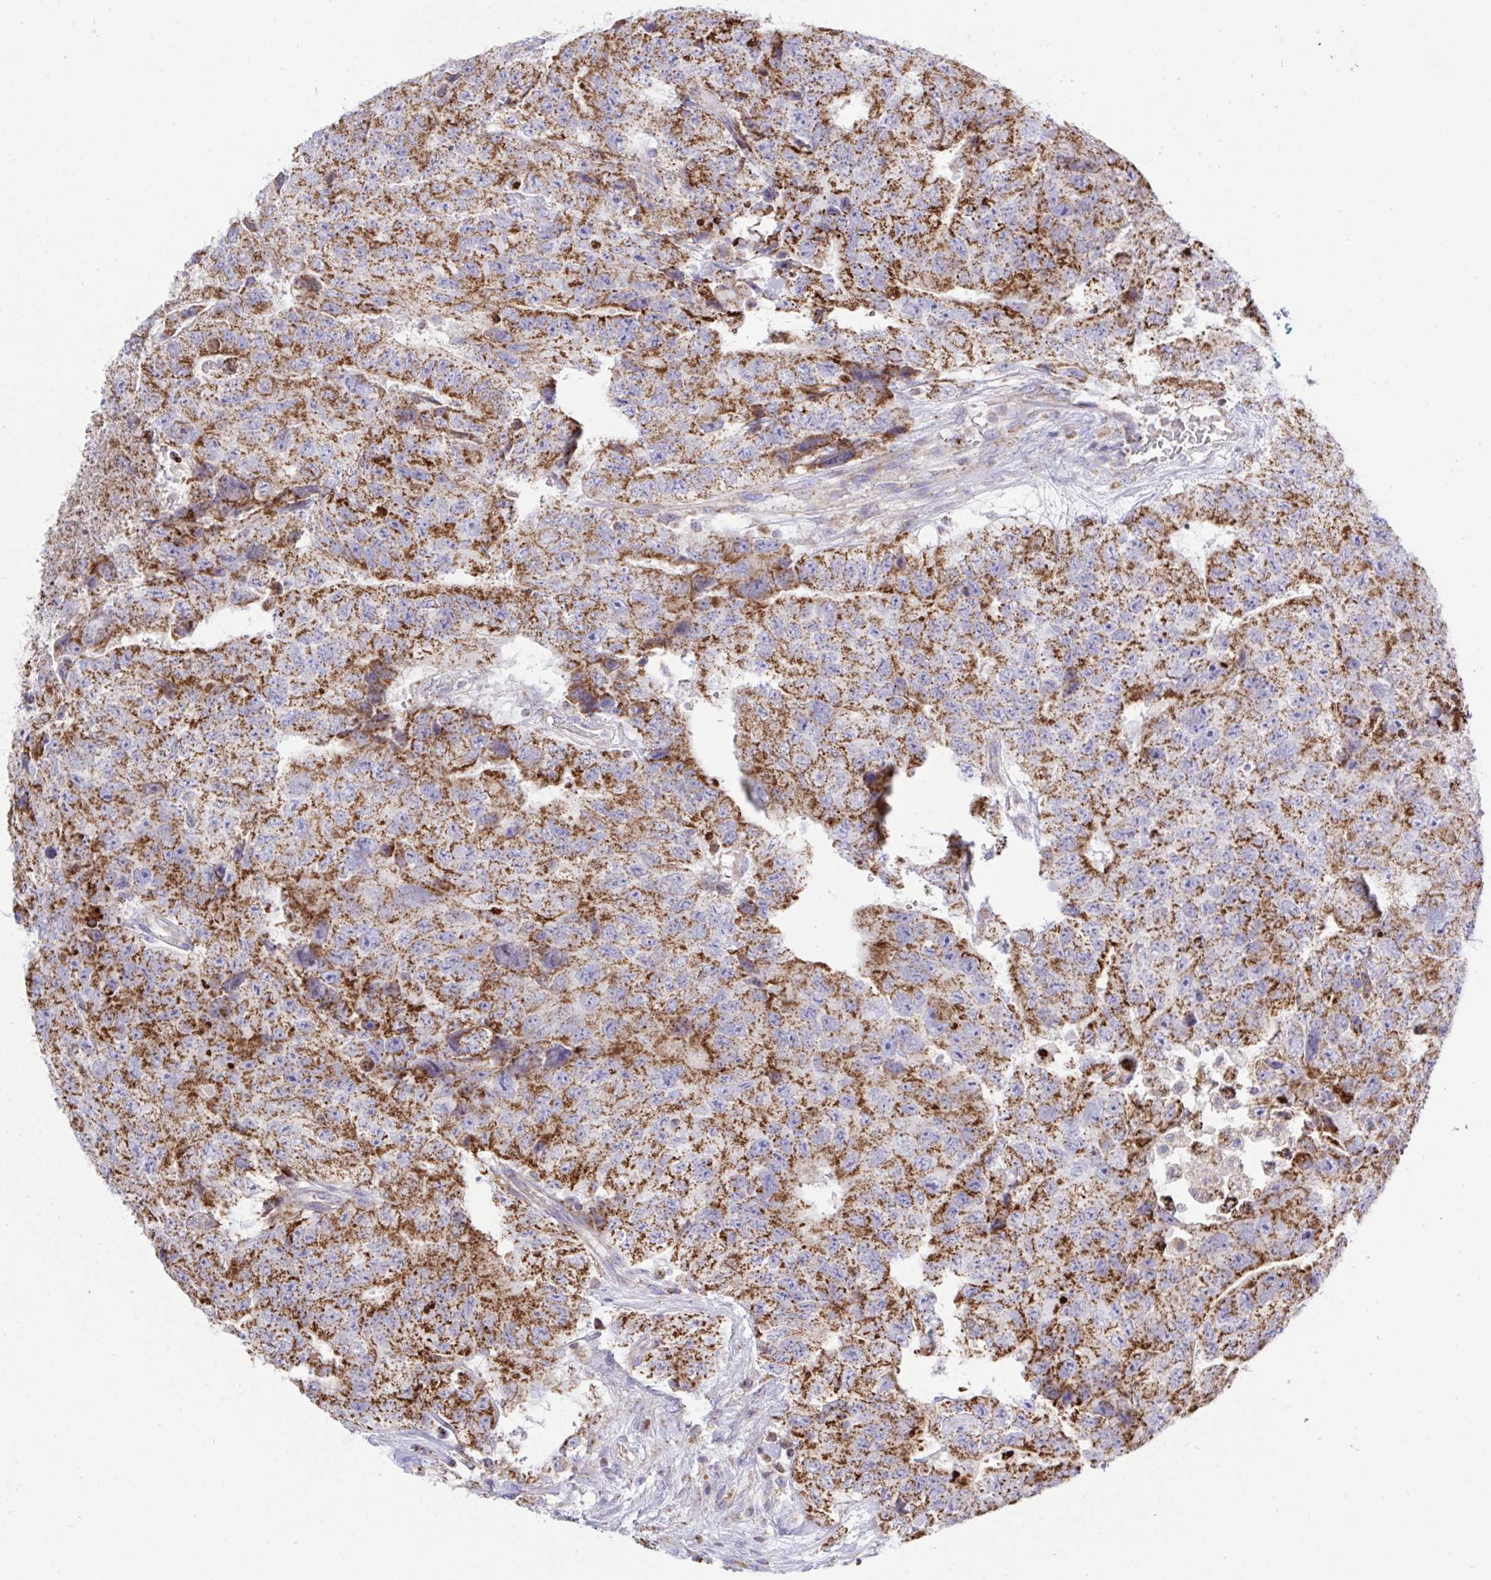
{"staining": {"intensity": "strong", "quantity": "25%-75%", "location": "cytoplasmic/membranous"}, "tissue": "testis cancer", "cell_type": "Tumor cells", "image_type": "cancer", "snomed": [{"axis": "morphology", "description": "Carcinoma, Embryonal, NOS"}, {"axis": "topography", "description": "Testis"}], "caption": "IHC micrograph of neoplastic tissue: testis cancer stained using immunohistochemistry shows high levels of strong protein expression localized specifically in the cytoplasmic/membranous of tumor cells, appearing as a cytoplasmic/membranous brown color.", "gene": "HSPE1", "patient": {"sex": "male", "age": 24}}